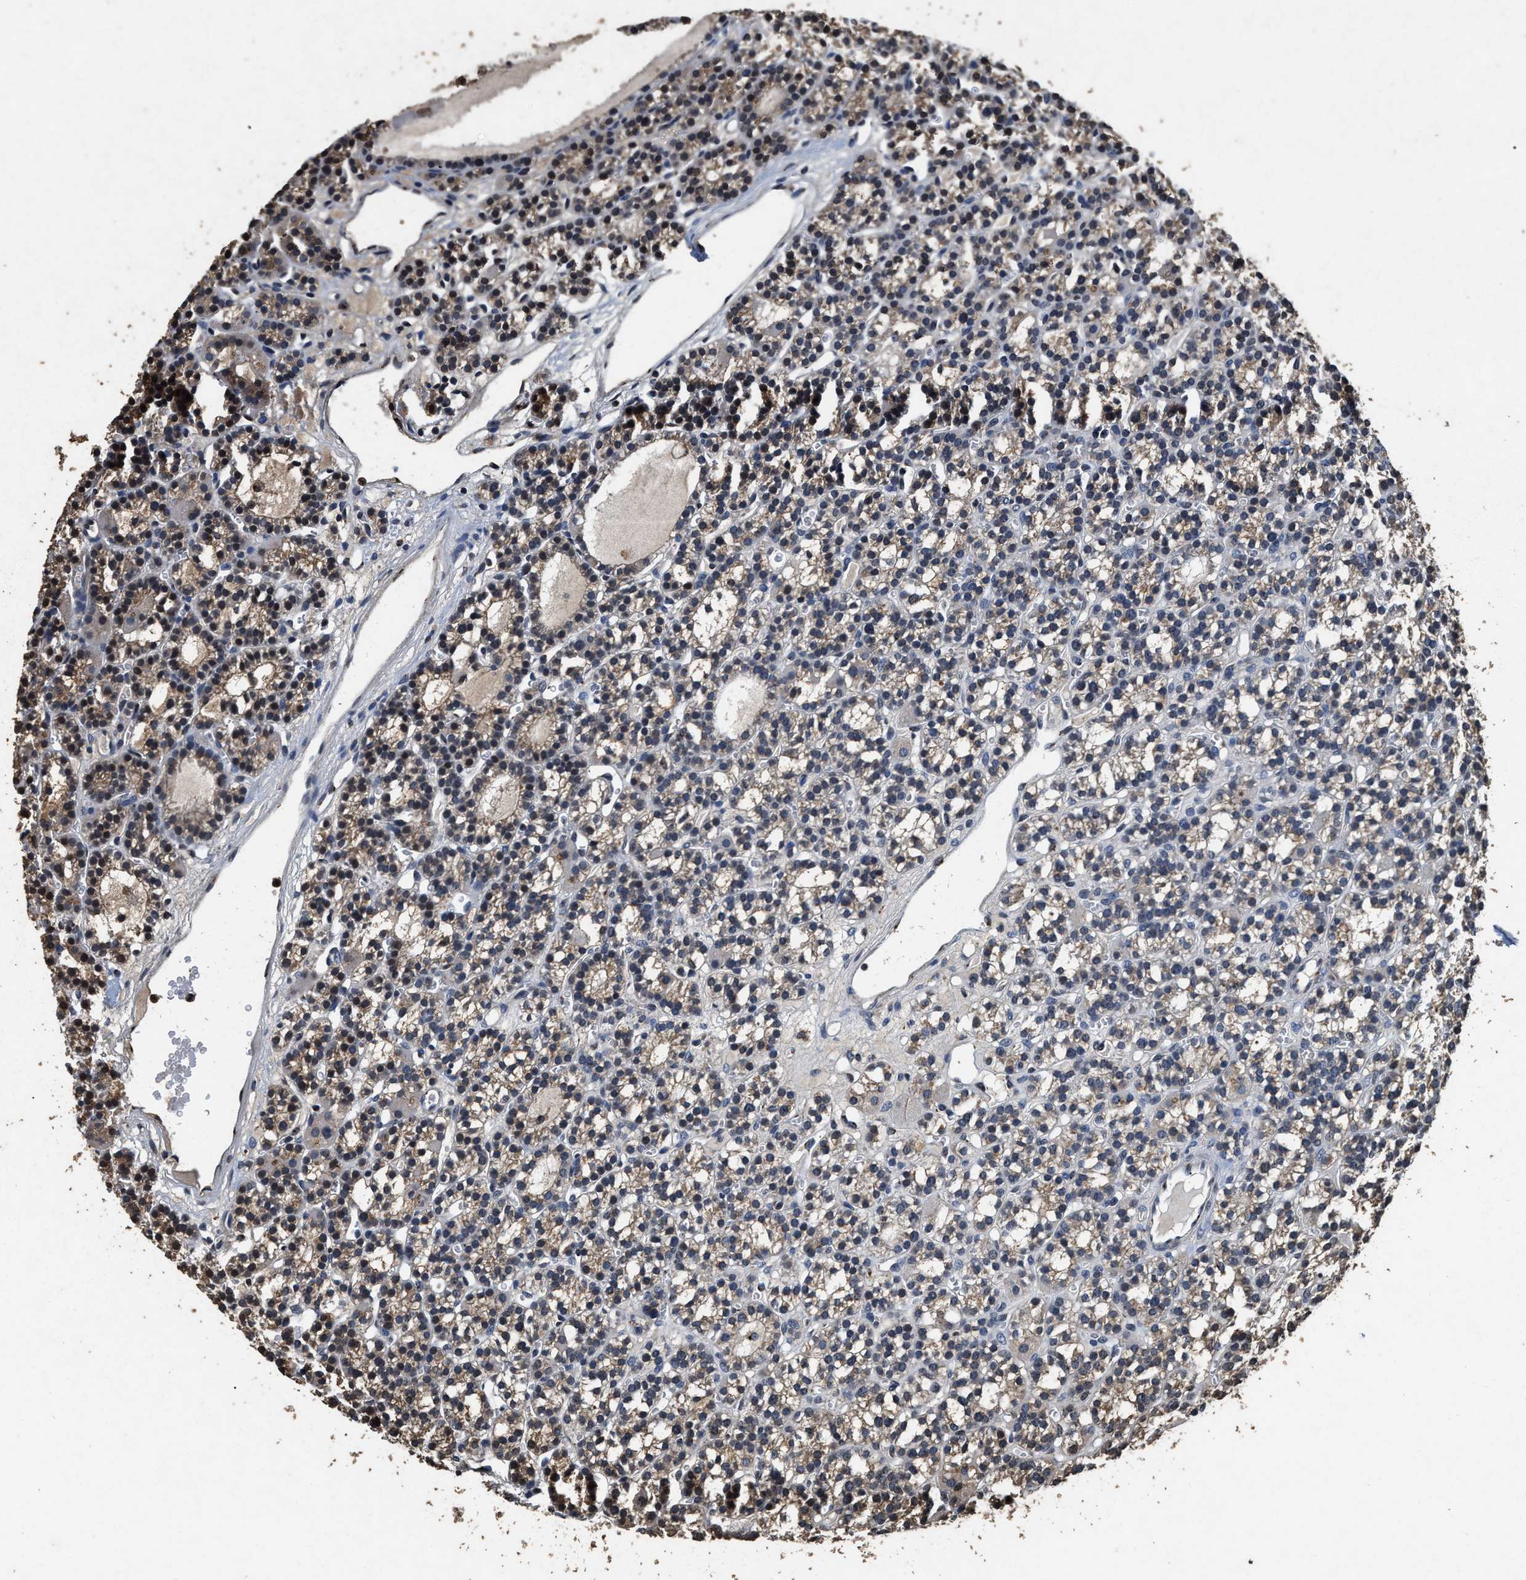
{"staining": {"intensity": "weak", "quantity": "<25%", "location": "cytoplasmic/membranous"}, "tissue": "parathyroid gland", "cell_type": "Glandular cells", "image_type": "normal", "snomed": [{"axis": "morphology", "description": "Normal tissue, NOS"}, {"axis": "morphology", "description": "Adenoma, NOS"}, {"axis": "topography", "description": "Parathyroid gland"}], "caption": "The immunohistochemistry photomicrograph has no significant staining in glandular cells of parathyroid gland.", "gene": "TPST2", "patient": {"sex": "female", "age": 58}}